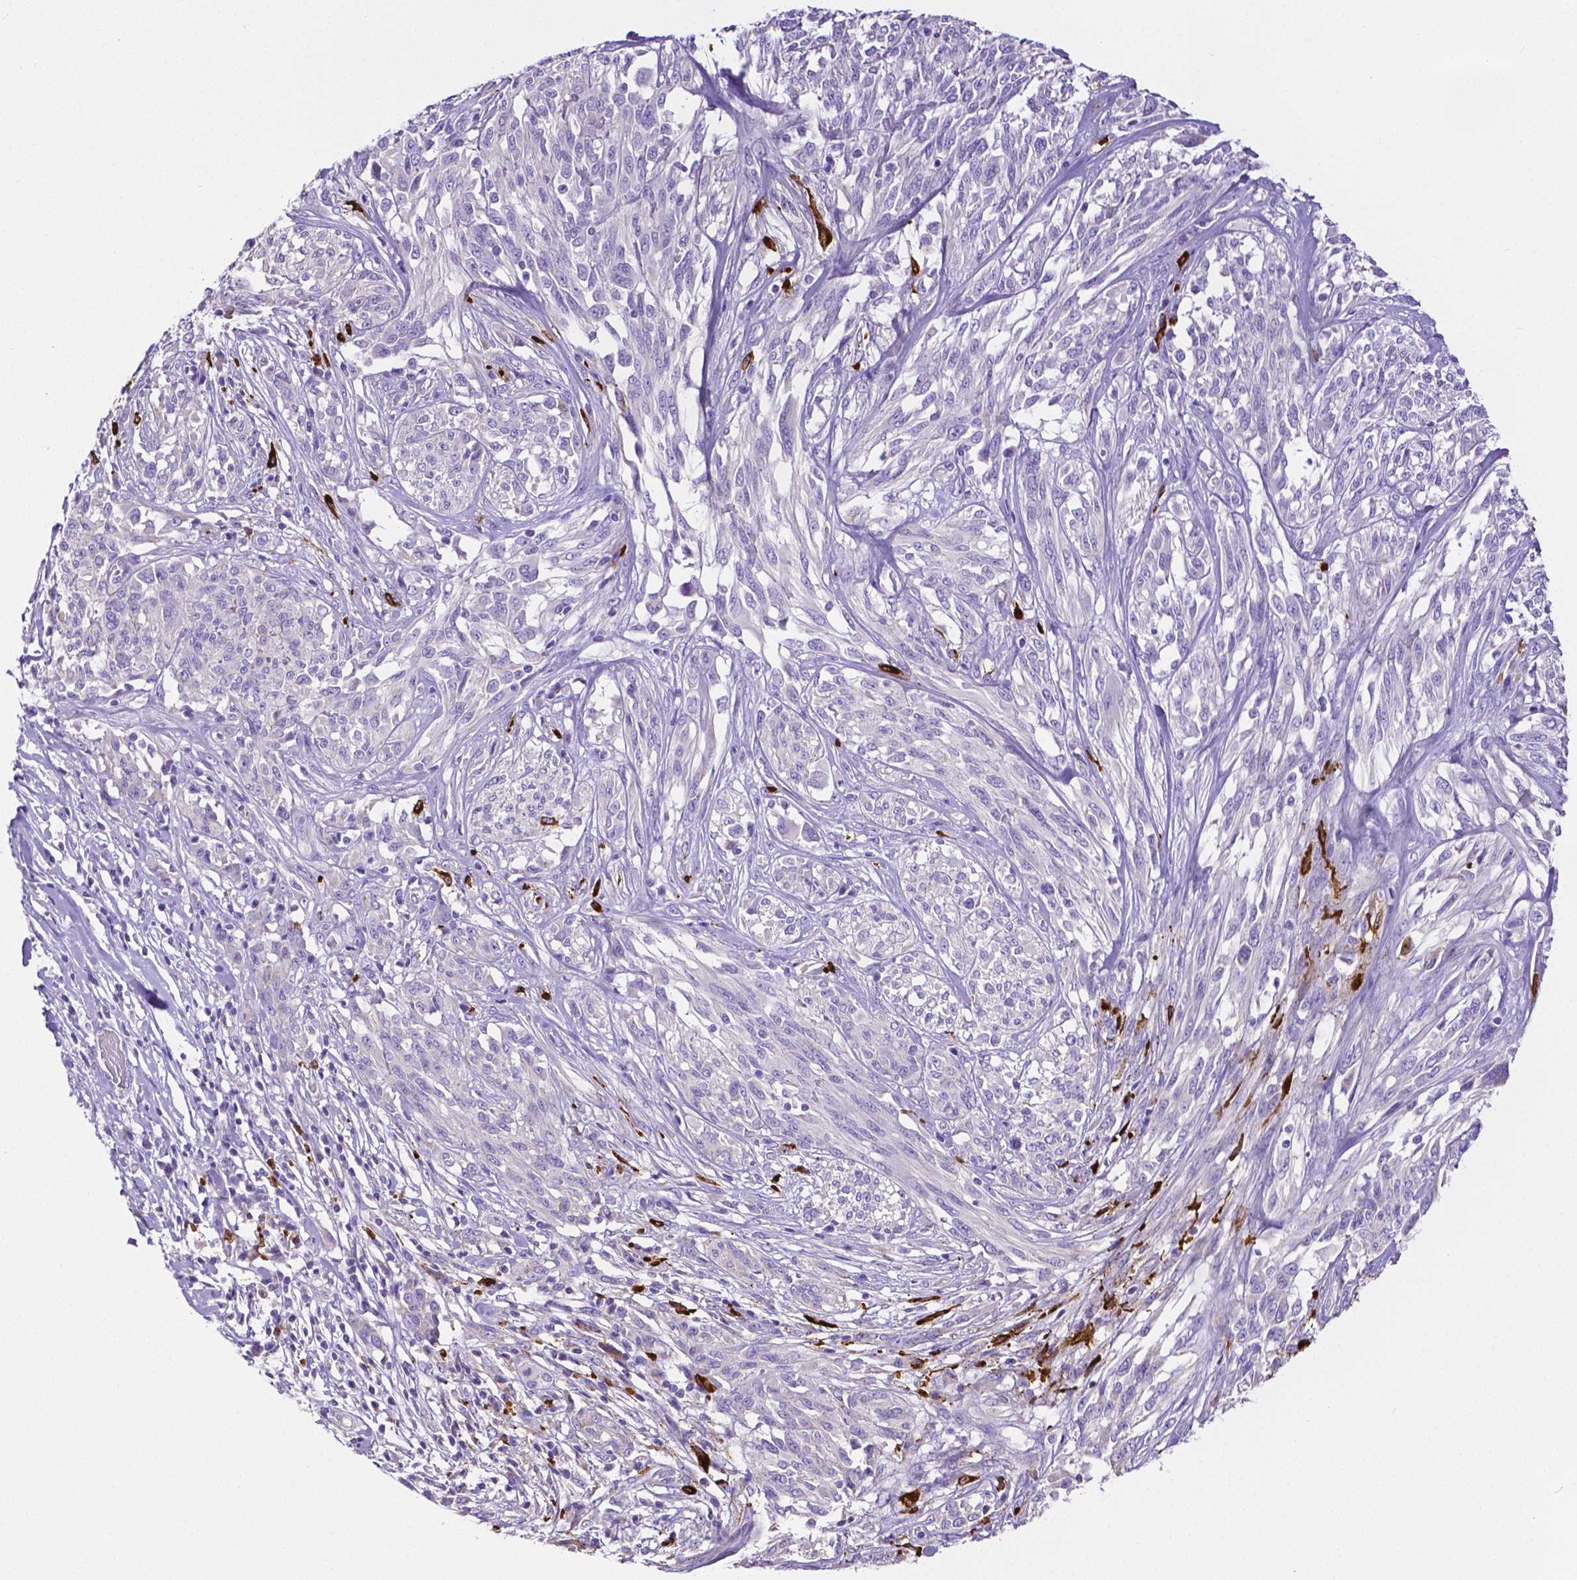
{"staining": {"intensity": "negative", "quantity": "none", "location": "none"}, "tissue": "melanoma", "cell_type": "Tumor cells", "image_type": "cancer", "snomed": [{"axis": "morphology", "description": "Malignant melanoma, NOS"}, {"axis": "topography", "description": "Skin"}], "caption": "The immunohistochemistry (IHC) photomicrograph has no significant staining in tumor cells of malignant melanoma tissue.", "gene": "MMP9", "patient": {"sex": "female", "age": 91}}